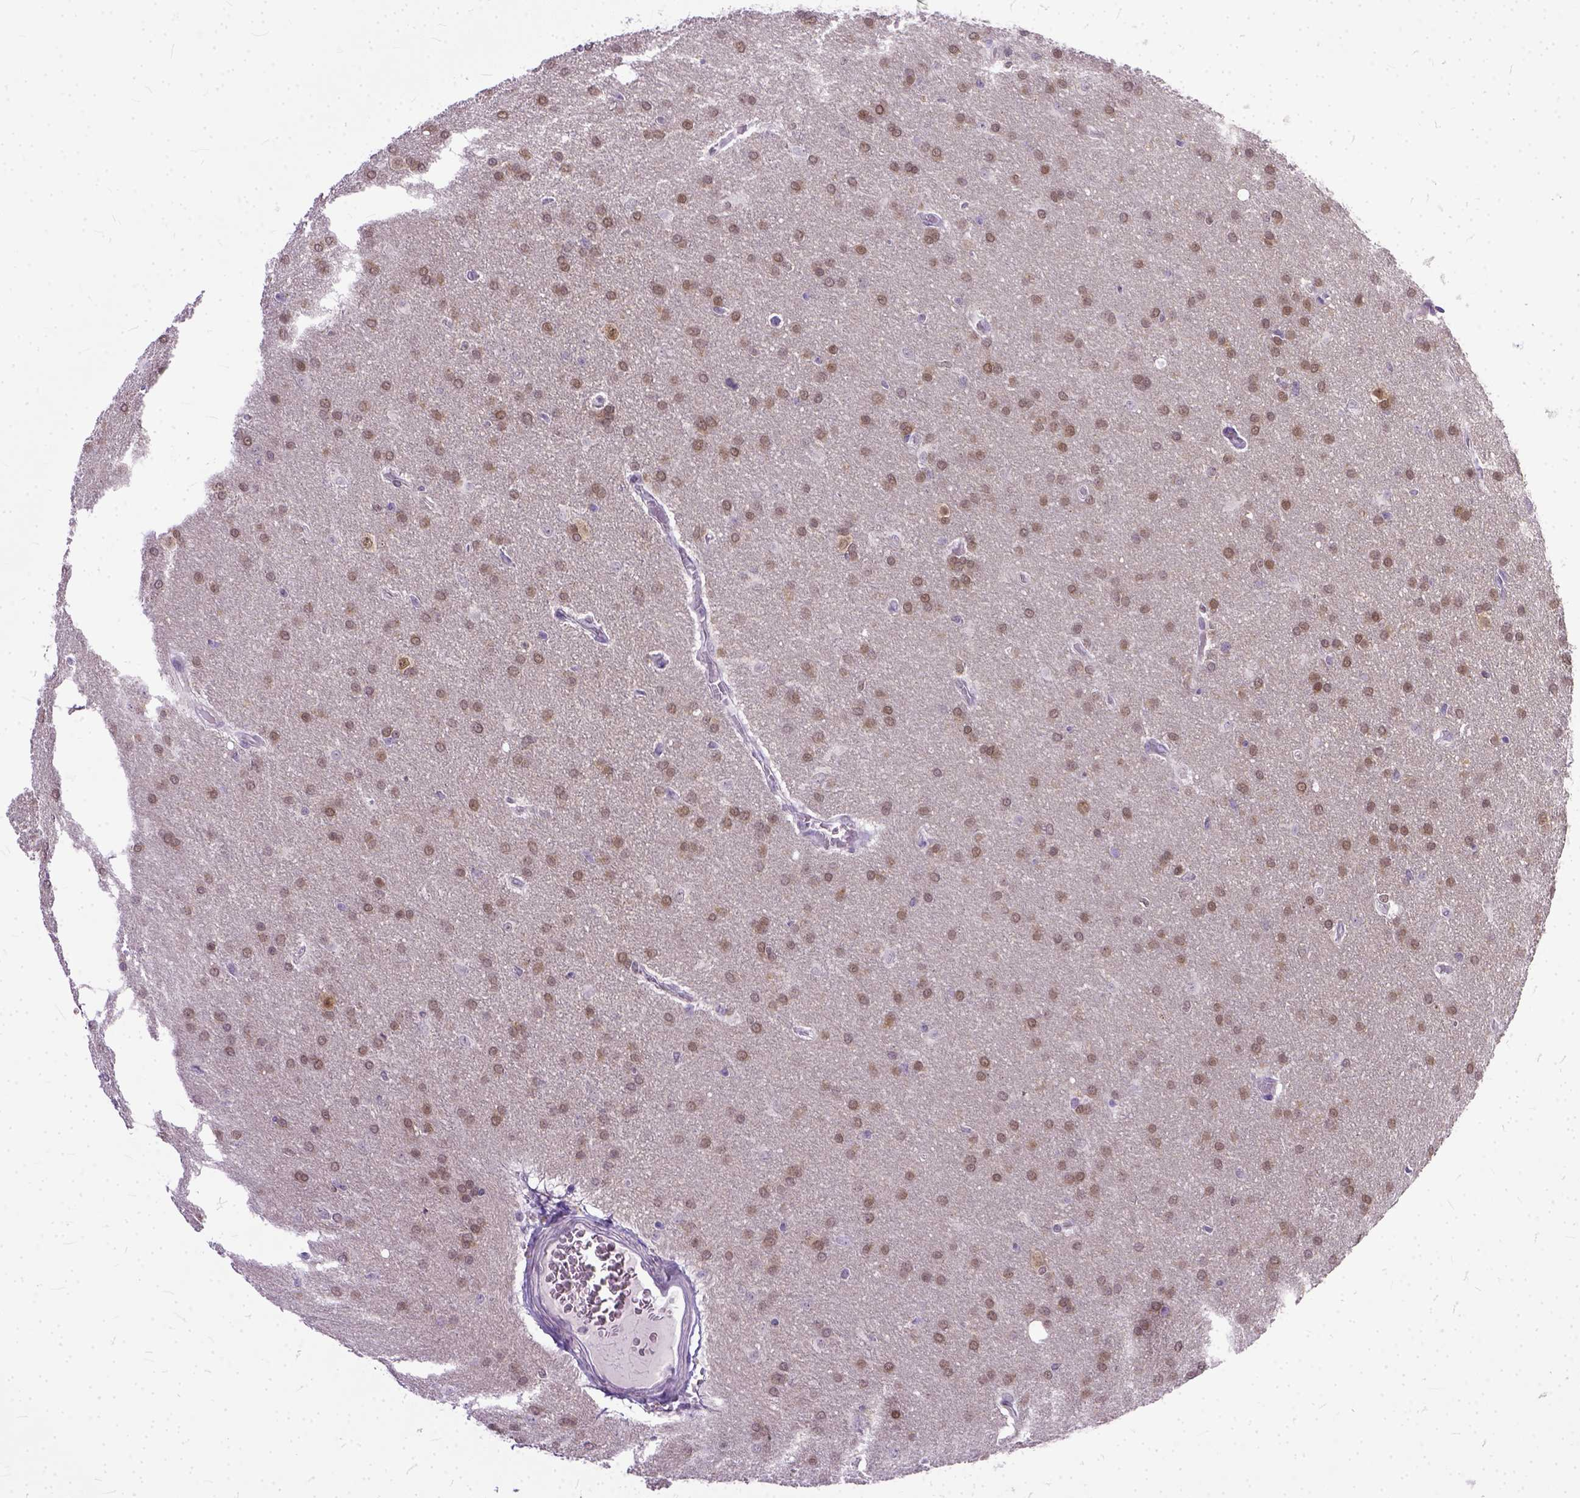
{"staining": {"intensity": "moderate", "quantity": ">75%", "location": "nuclear"}, "tissue": "glioma", "cell_type": "Tumor cells", "image_type": "cancer", "snomed": [{"axis": "morphology", "description": "Glioma, malignant, Low grade"}, {"axis": "topography", "description": "Brain"}], "caption": "High-power microscopy captured an immunohistochemistry micrograph of glioma, revealing moderate nuclear expression in about >75% of tumor cells.", "gene": "TCEAL7", "patient": {"sex": "female", "age": 32}}